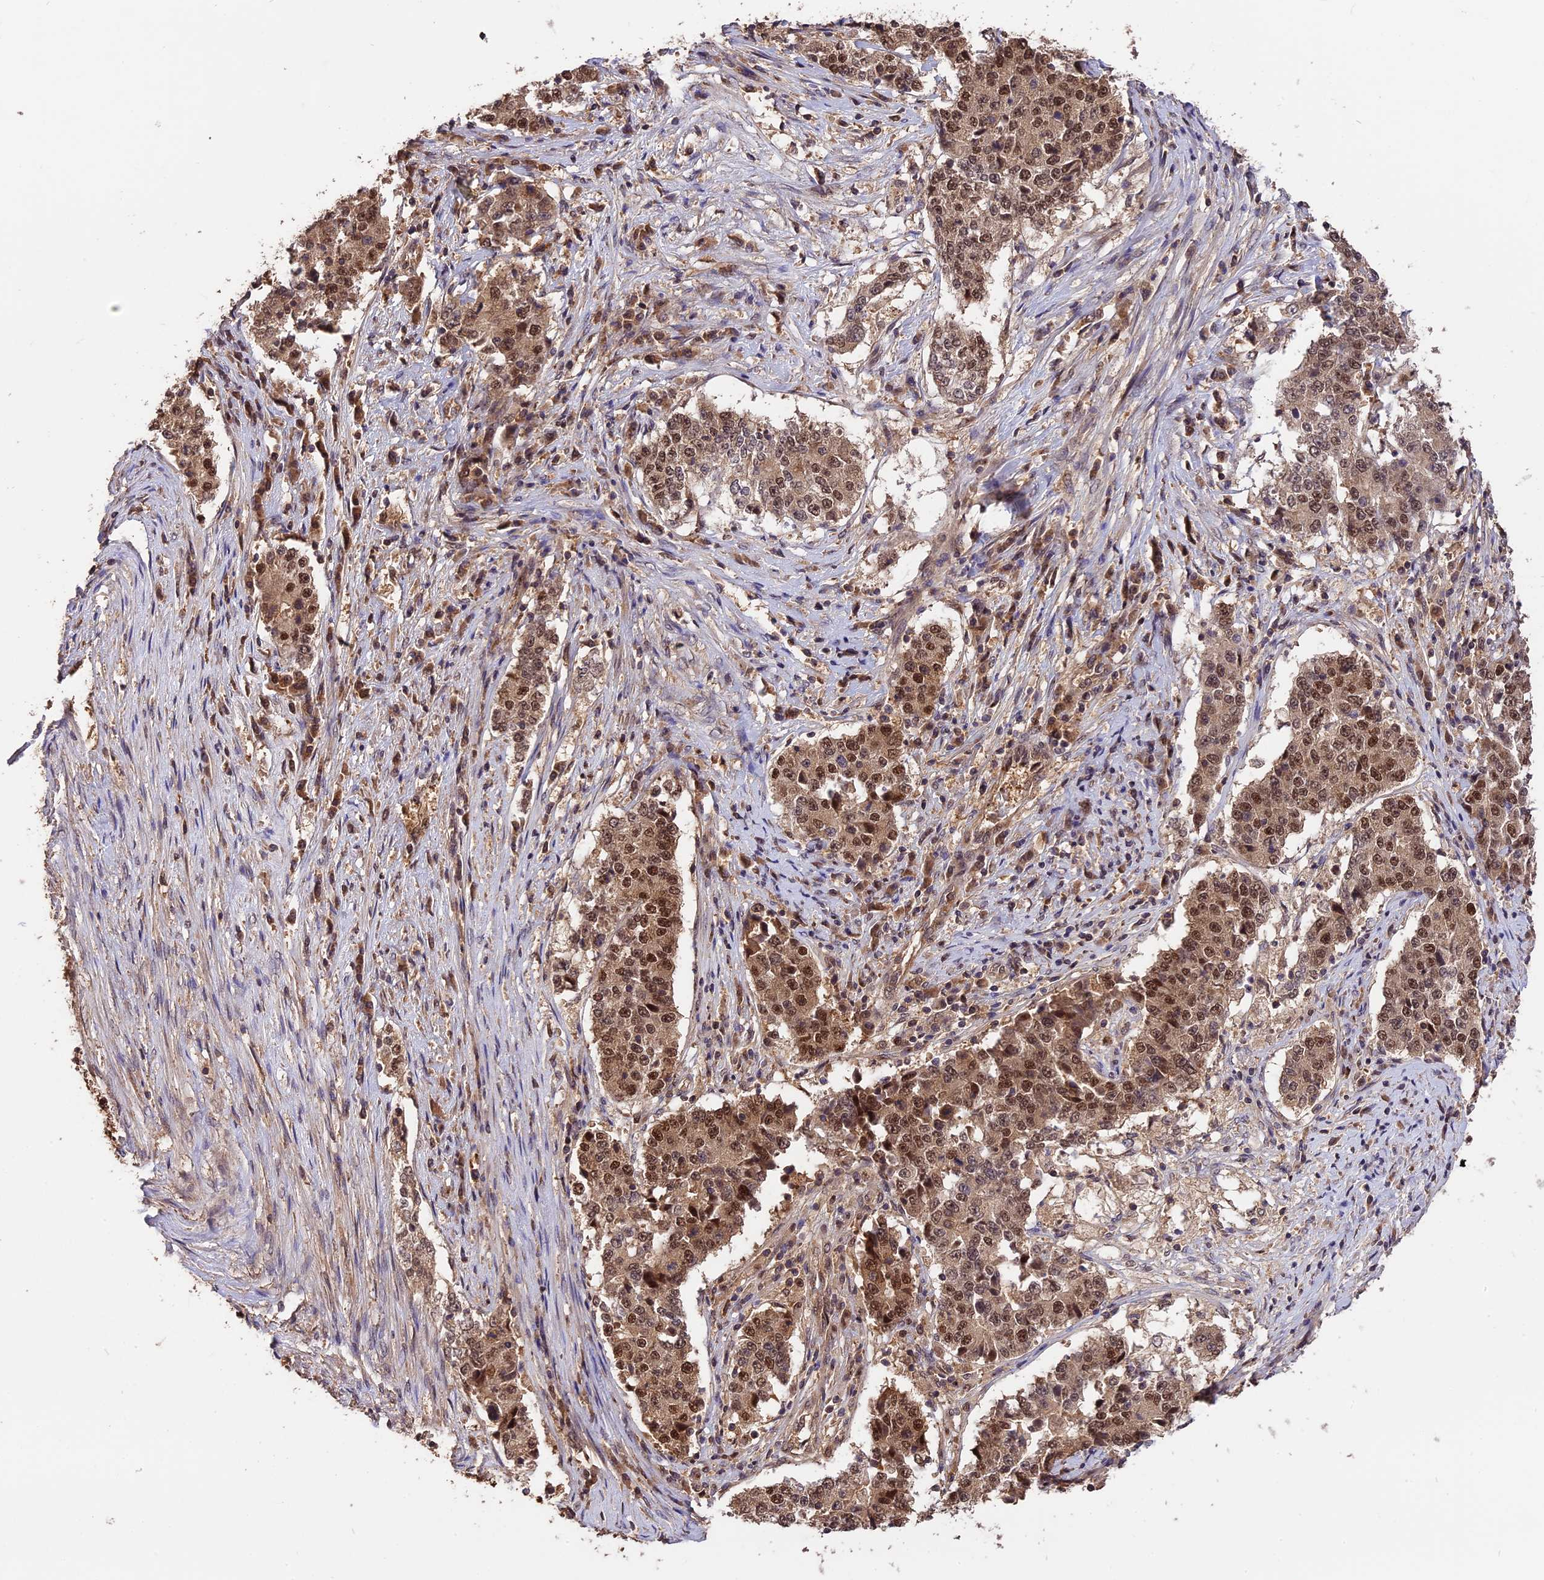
{"staining": {"intensity": "moderate", "quantity": ">75%", "location": "cytoplasmic/membranous,nuclear"}, "tissue": "stomach cancer", "cell_type": "Tumor cells", "image_type": "cancer", "snomed": [{"axis": "morphology", "description": "Adenocarcinoma, NOS"}, {"axis": "topography", "description": "Stomach"}], "caption": "The immunohistochemical stain highlights moderate cytoplasmic/membranous and nuclear positivity in tumor cells of adenocarcinoma (stomach) tissue.", "gene": "TRMT1", "patient": {"sex": "male", "age": 59}}